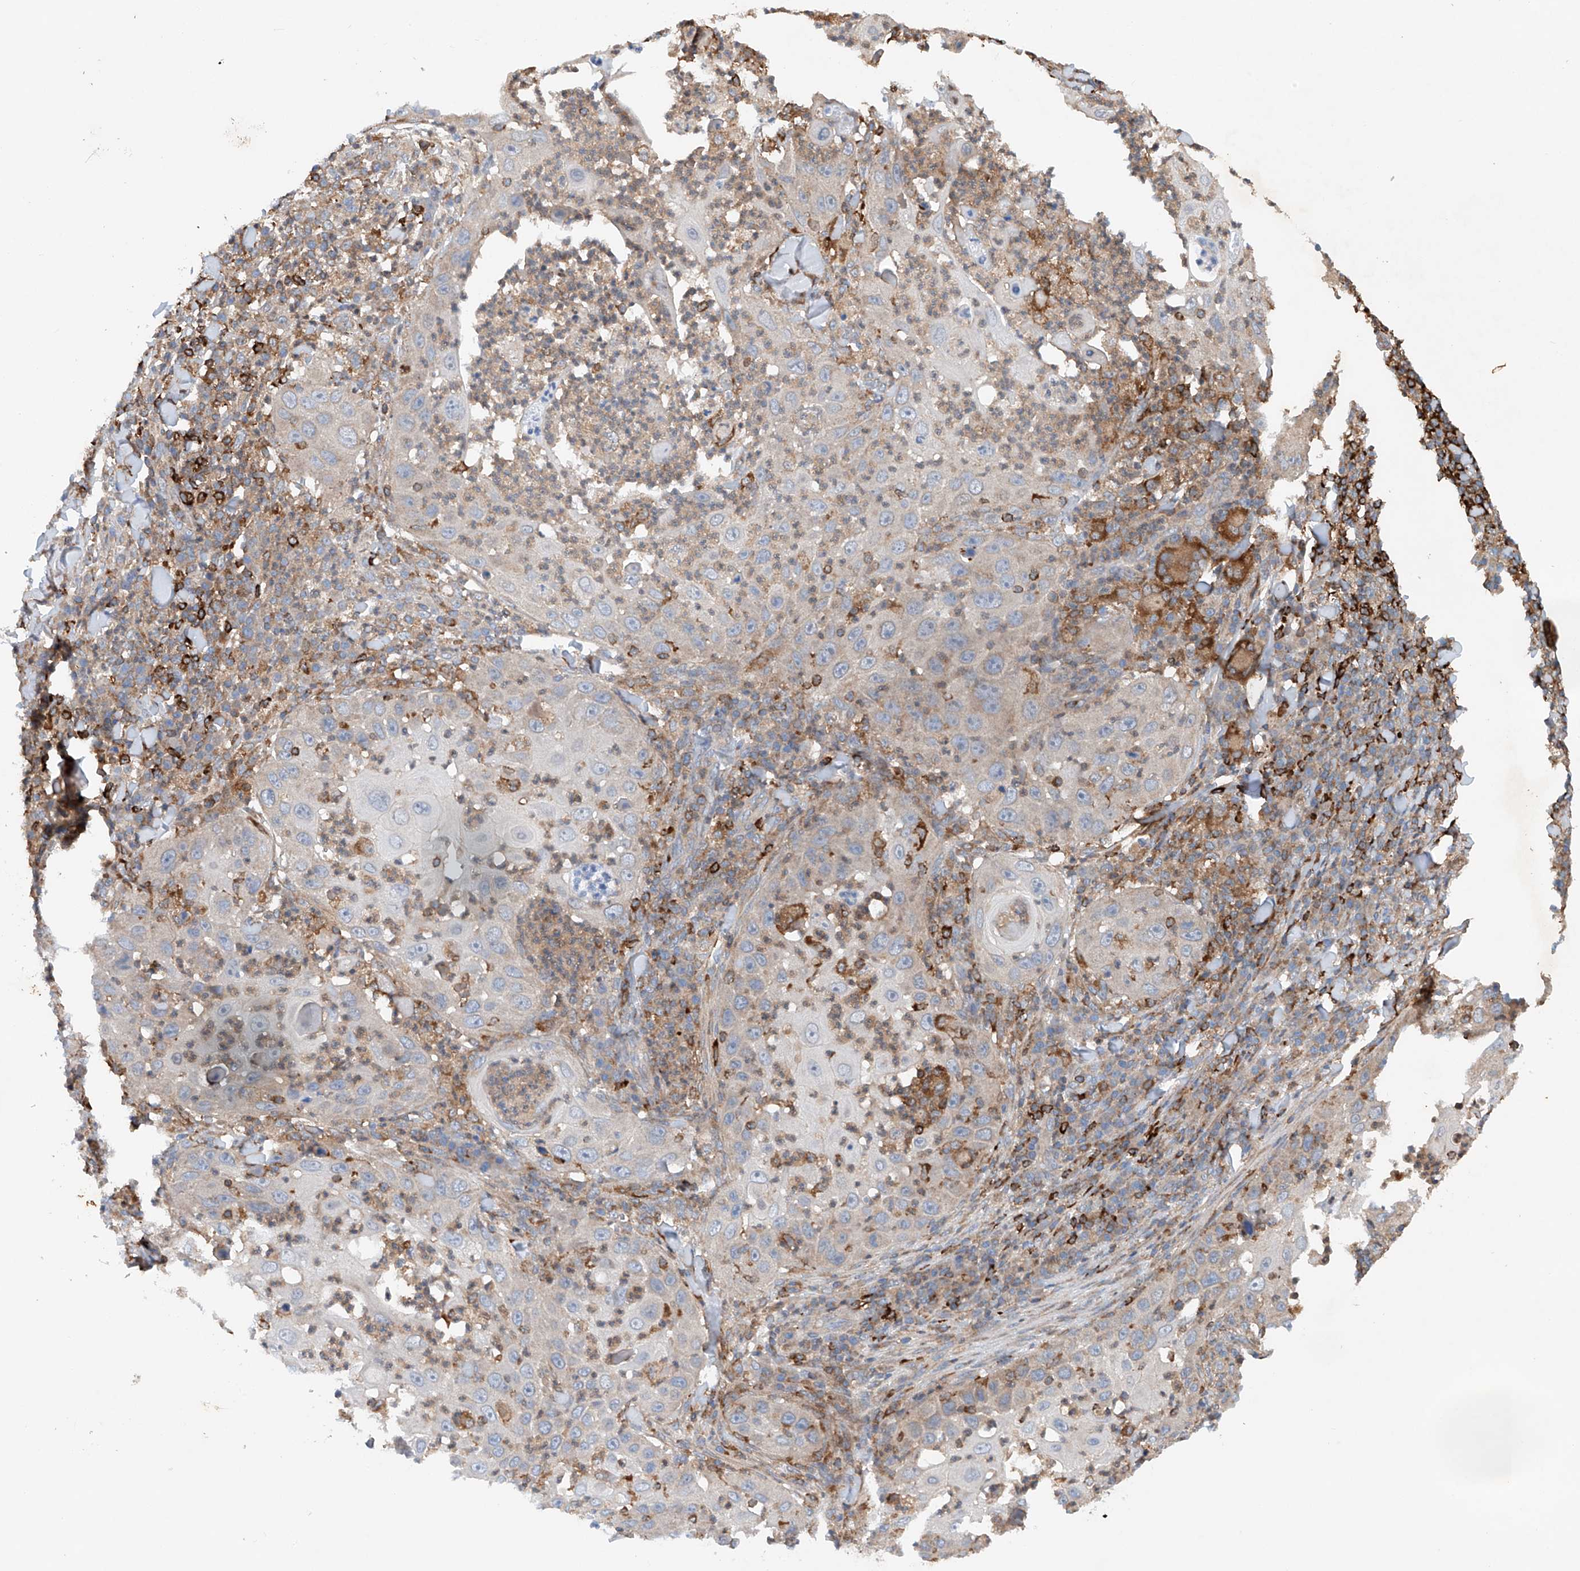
{"staining": {"intensity": "weak", "quantity": "<25%", "location": "cytoplasmic/membranous"}, "tissue": "skin cancer", "cell_type": "Tumor cells", "image_type": "cancer", "snomed": [{"axis": "morphology", "description": "Squamous cell carcinoma, NOS"}, {"axis": "topography", "description": "Skin"}], "caption": "Skin cancer was stained to show a protein in brown. There is no significant positivity in tumor cells.", "gene": "CEP85L", "patient": {"sex": "female", "age": 44}}